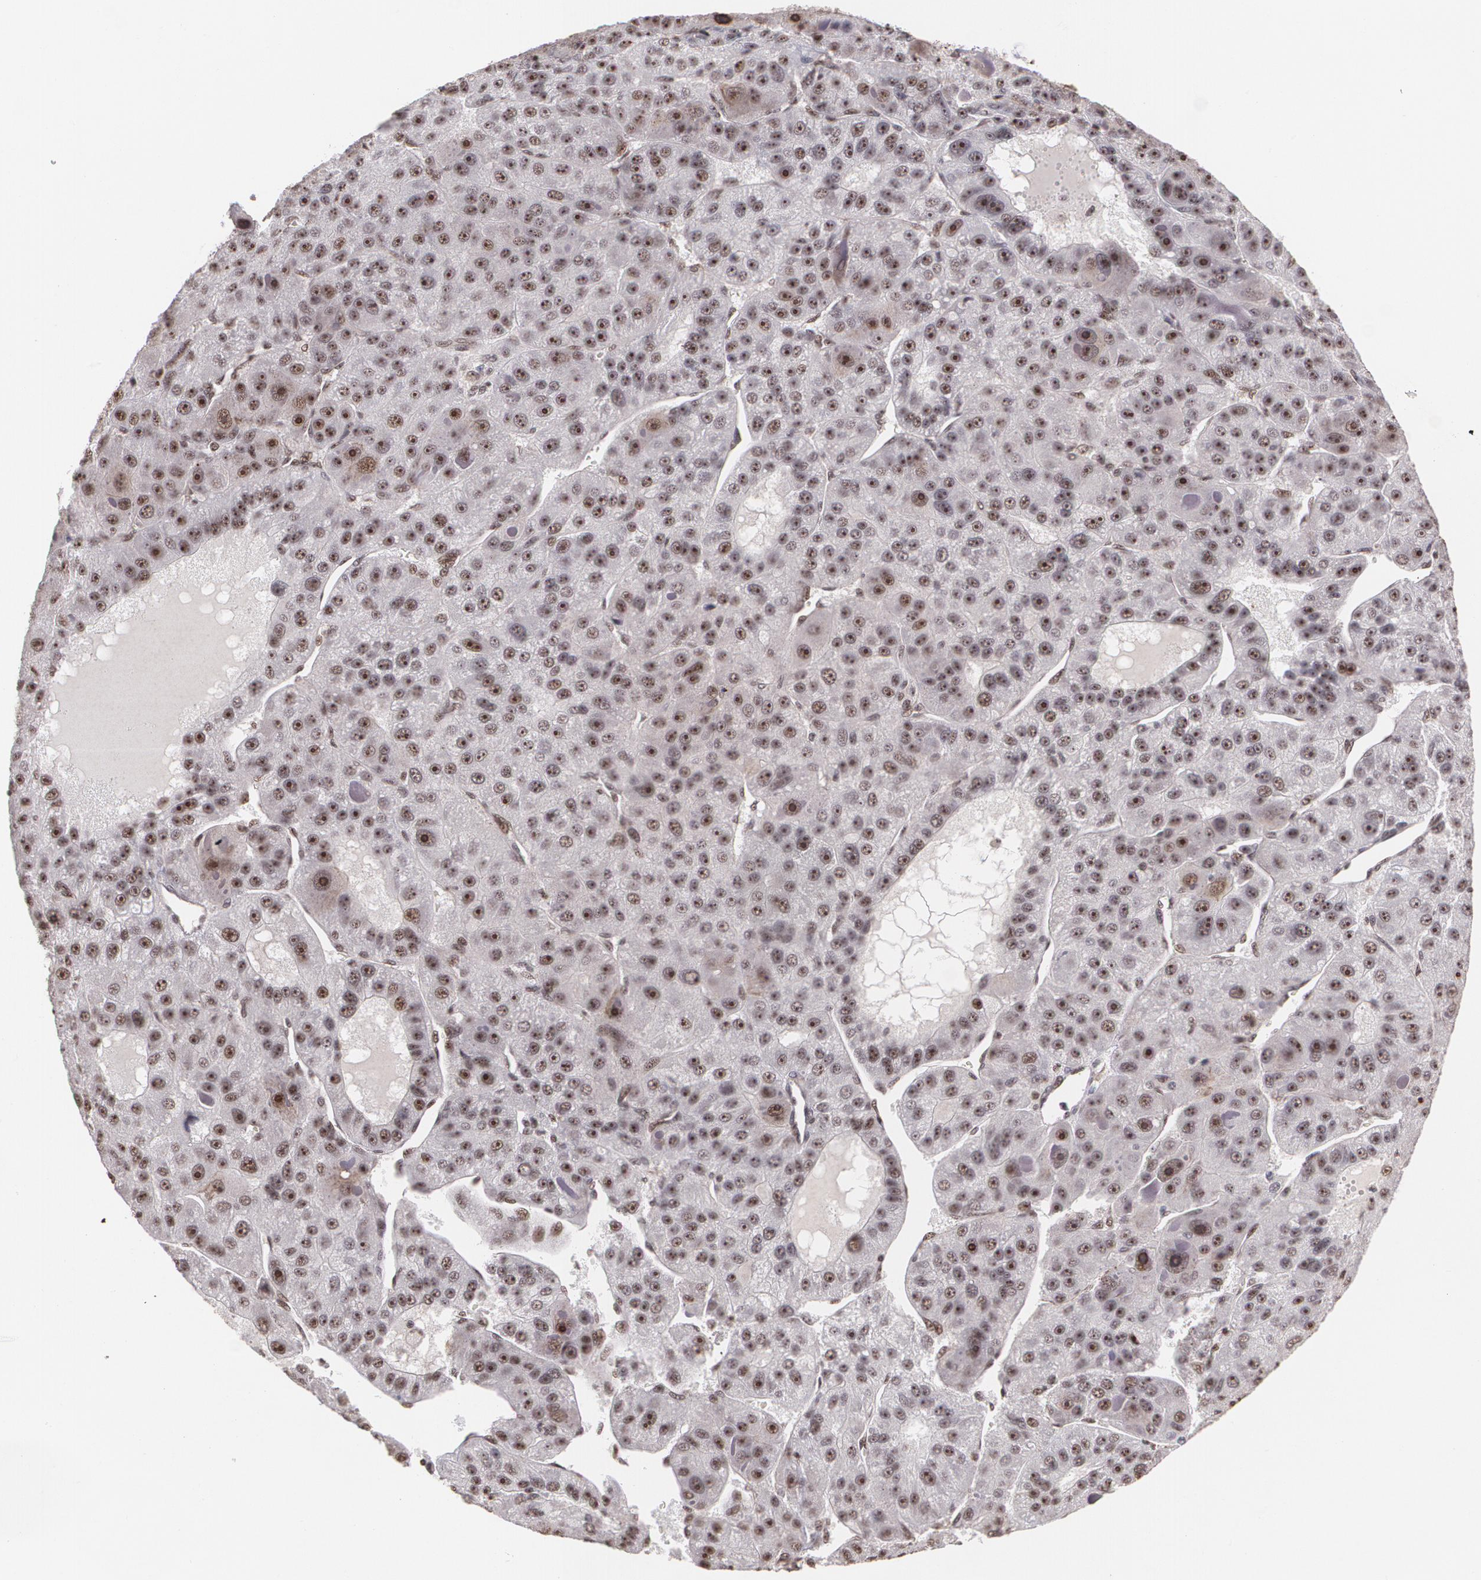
{"staining": {"intensity": "moderate", "quantity": ">75%", "location": "cytoplasmic/membranous,nuclear"}, "tissue": "liver cancer", "cell_type": "Tumor cells", "image_type": "cancer", "snomed": [{"axis": "morphology", "description": "Carcinoma, Hepatocellular, NOS"}, {"axis": "topography", "description": "Liver"}], "caption": "The immunohistochemical stain highlights moderate cytoplasmic/membranous and nuclear positivity in tumor cells of liver cancer (hepatocellular carcinoma) tissue.", "gene": "C6orf15", "patient": {"sex": "male", "age": 76}}